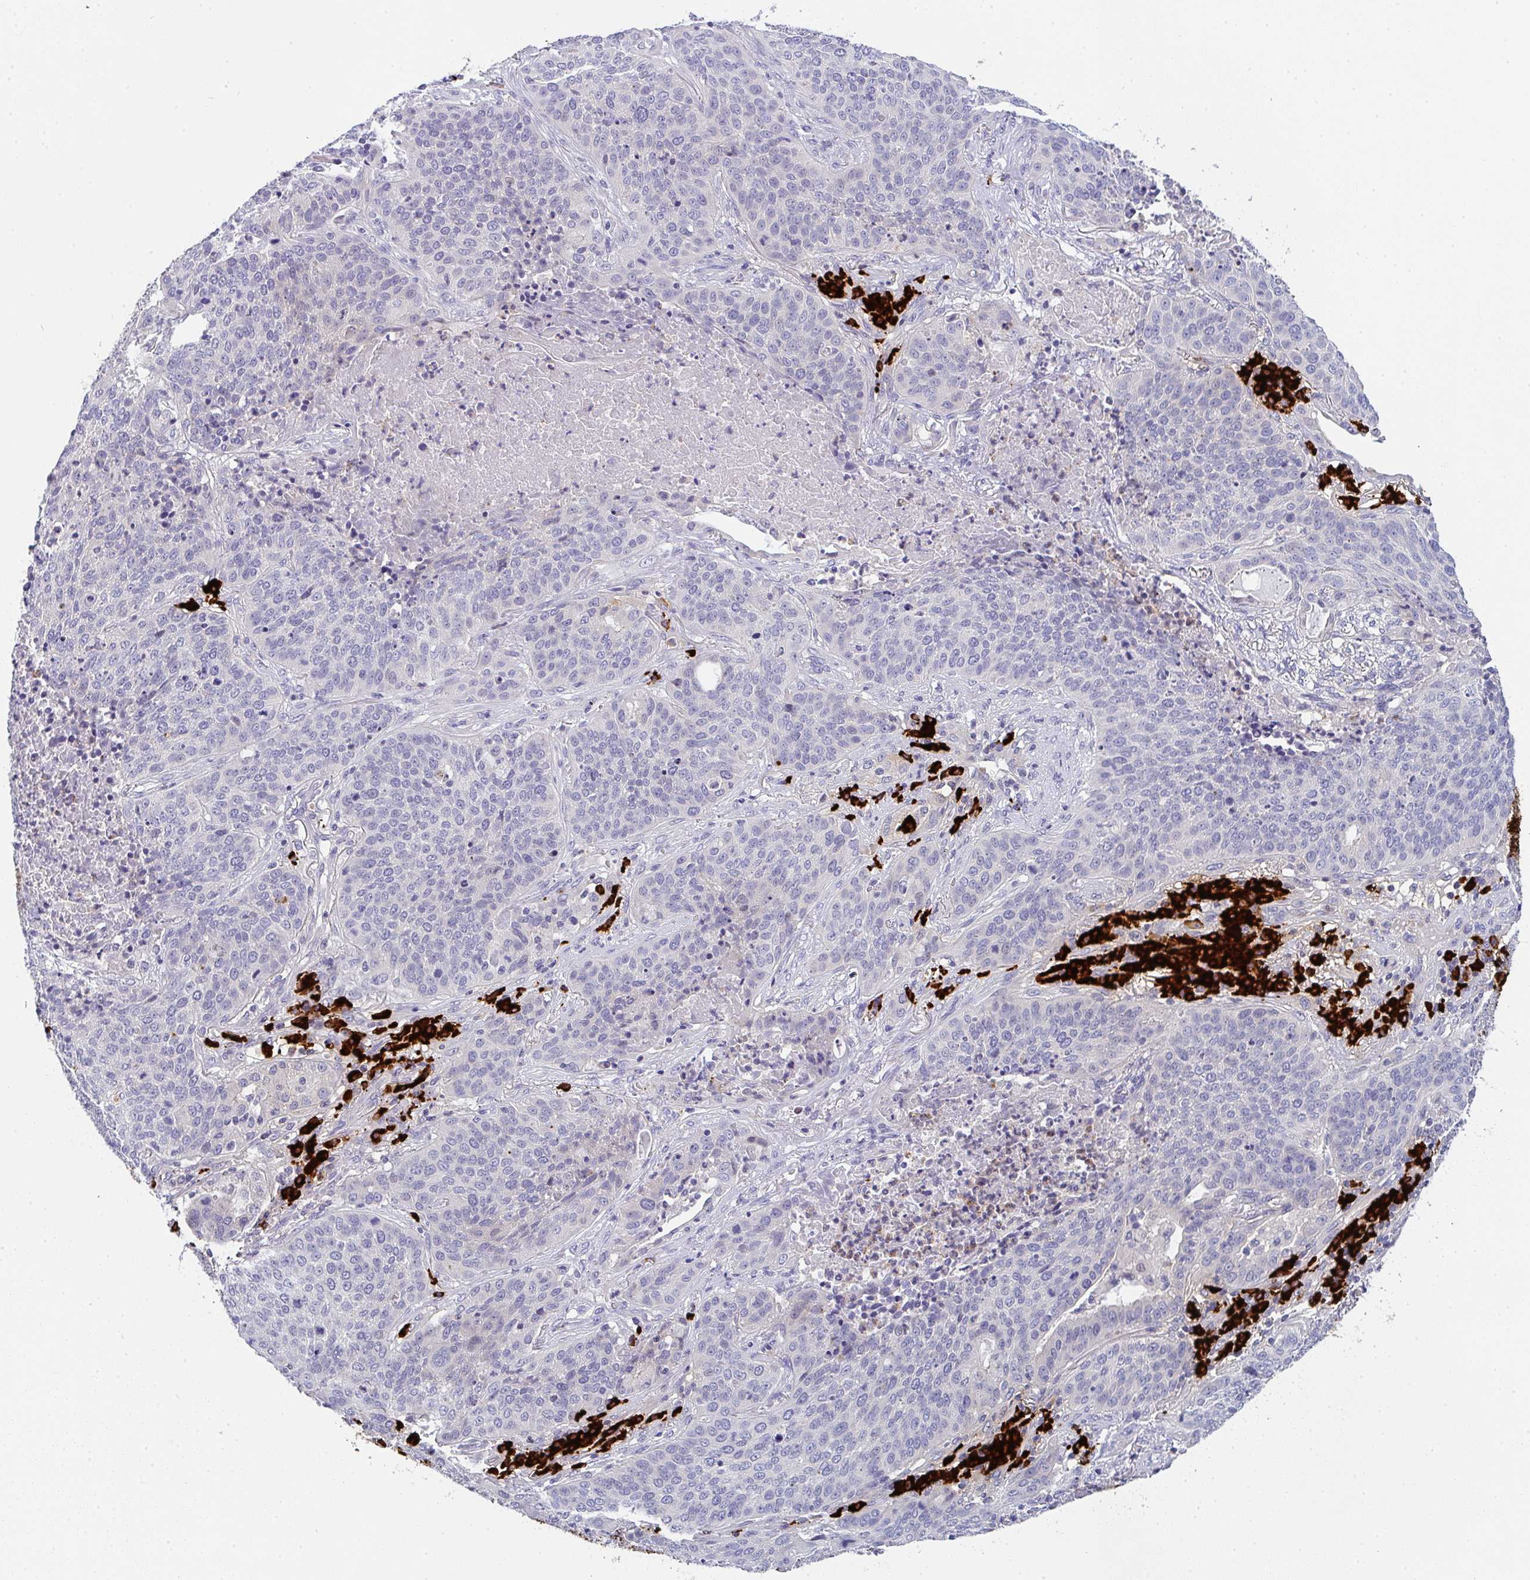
{"staining": {"intensity": "negative", "quantity": "none", "location": "none"}, "tissue": "lung cancer", "cell_type": "Tumor cells", "image_type": "cancer", "snomed": [{"axis": "morphology", "description": "Squamous cell carcinoma, NOS"}, {"axis": "topography", "description": "Lung"}], "caption": "Histopathology image shows no significant protein positivity in tumor cells of lung cancer.", "gene": "CACNA1S", "patient": {"sex": "male", "age": 63}}